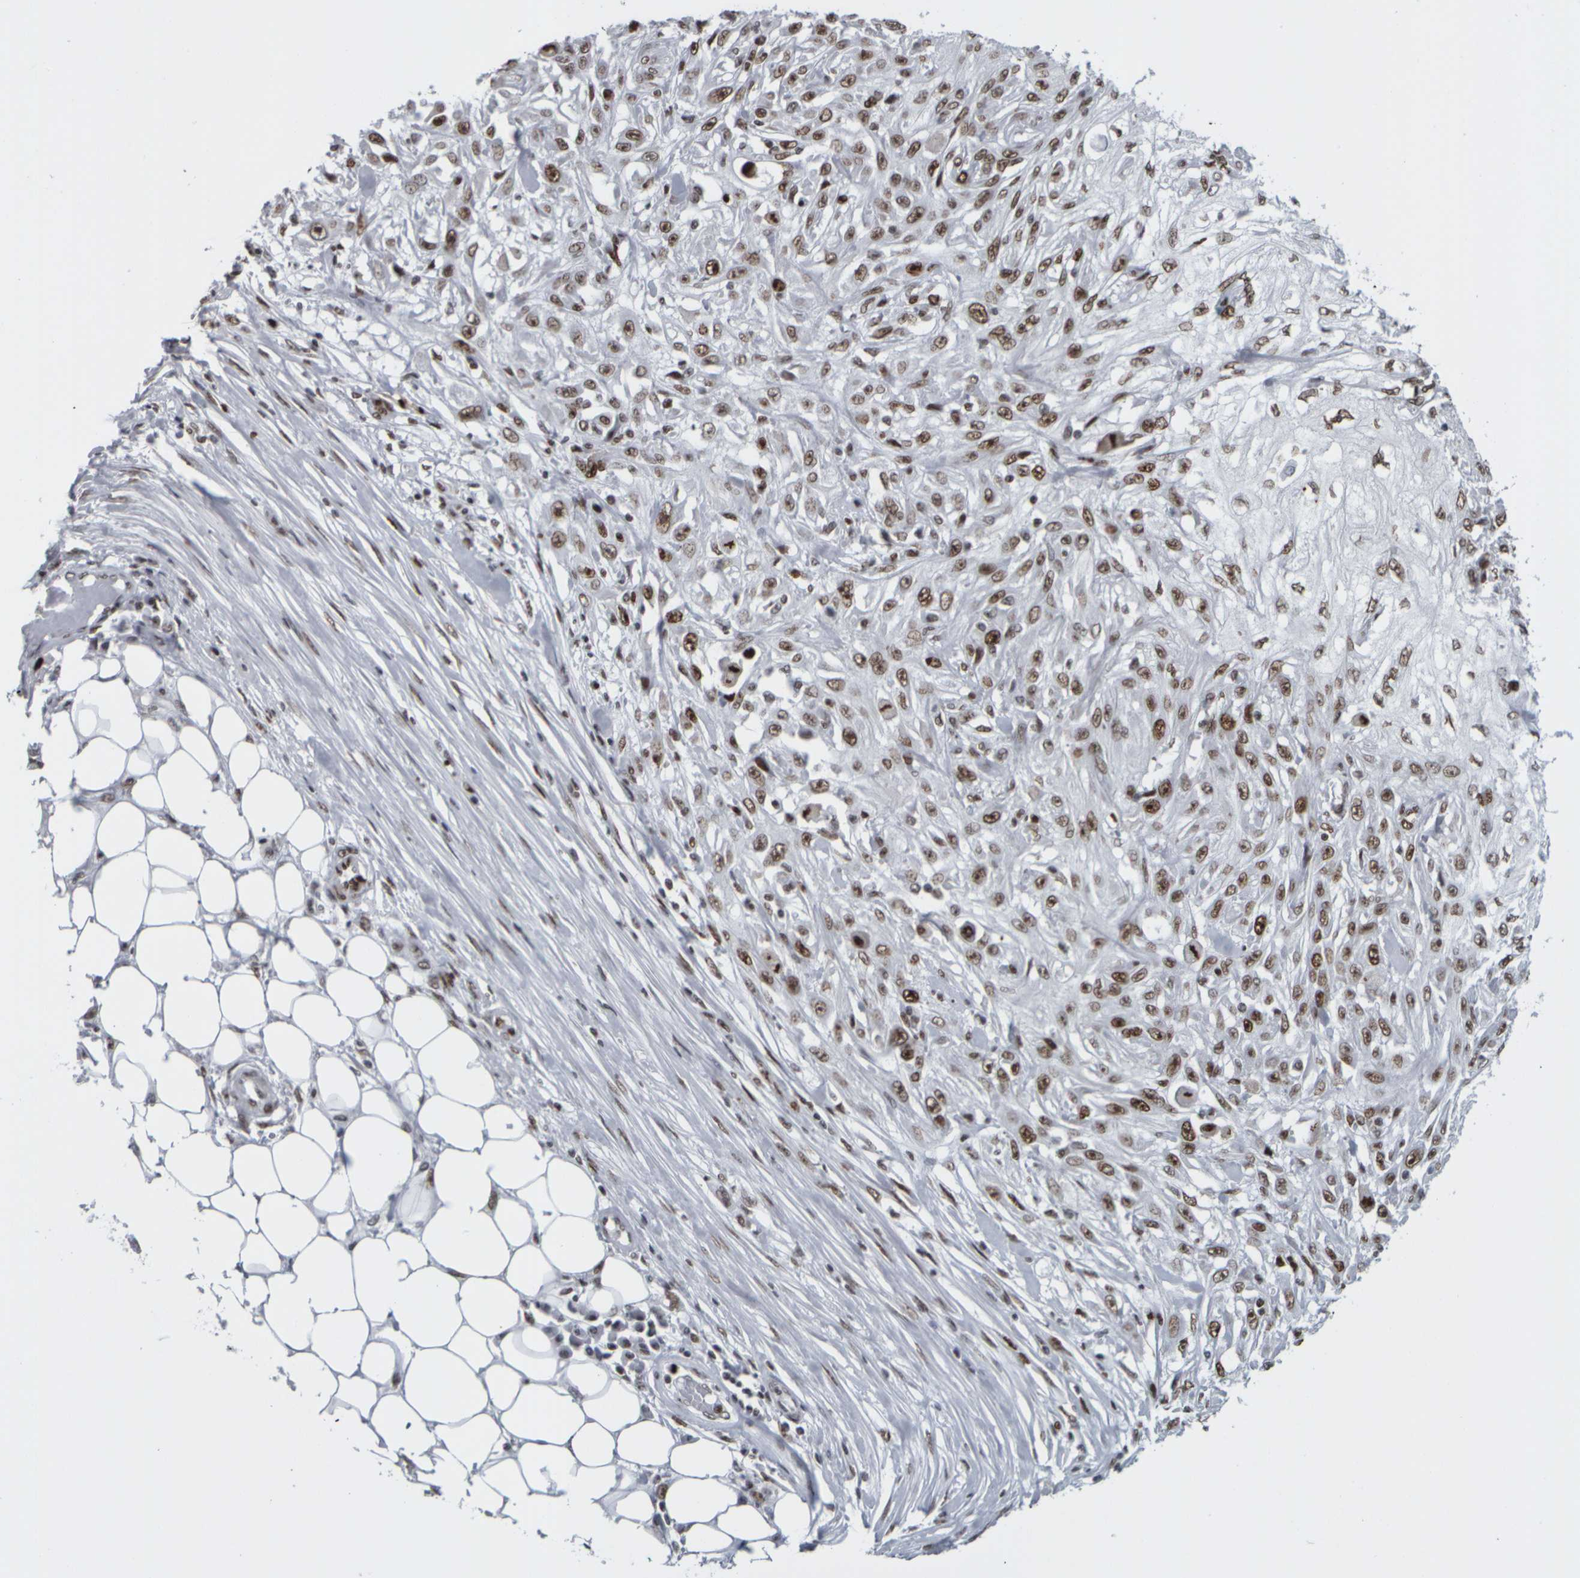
{"staining": {"intensity": "moderate", "quantity": ">75%", "location": "nuclear"}, "tissue": "skin cancer", "cell_type": "Tumor cells", "image_type": "cancer", "snomed": [{"axis": "morphology", "description": "Squamous cell carcinoma, NOS"}, {"axis": "morphology", "description": "Squamous cell carcinoma, metastatic, NOS"}, {"axis": "topography", "description": "Skin"}, {"axis": "topography", "description": "Lymph node"}], "caption": "Approximately >75% of tumor cells in human metastatic squamous cell carcinoma (skin) reveal moderate nuclear protein positivity as visualized by brown immunohistochemical staining.", "gene": "TOP2B", "patient": {"sex": "male", "age": 75}}